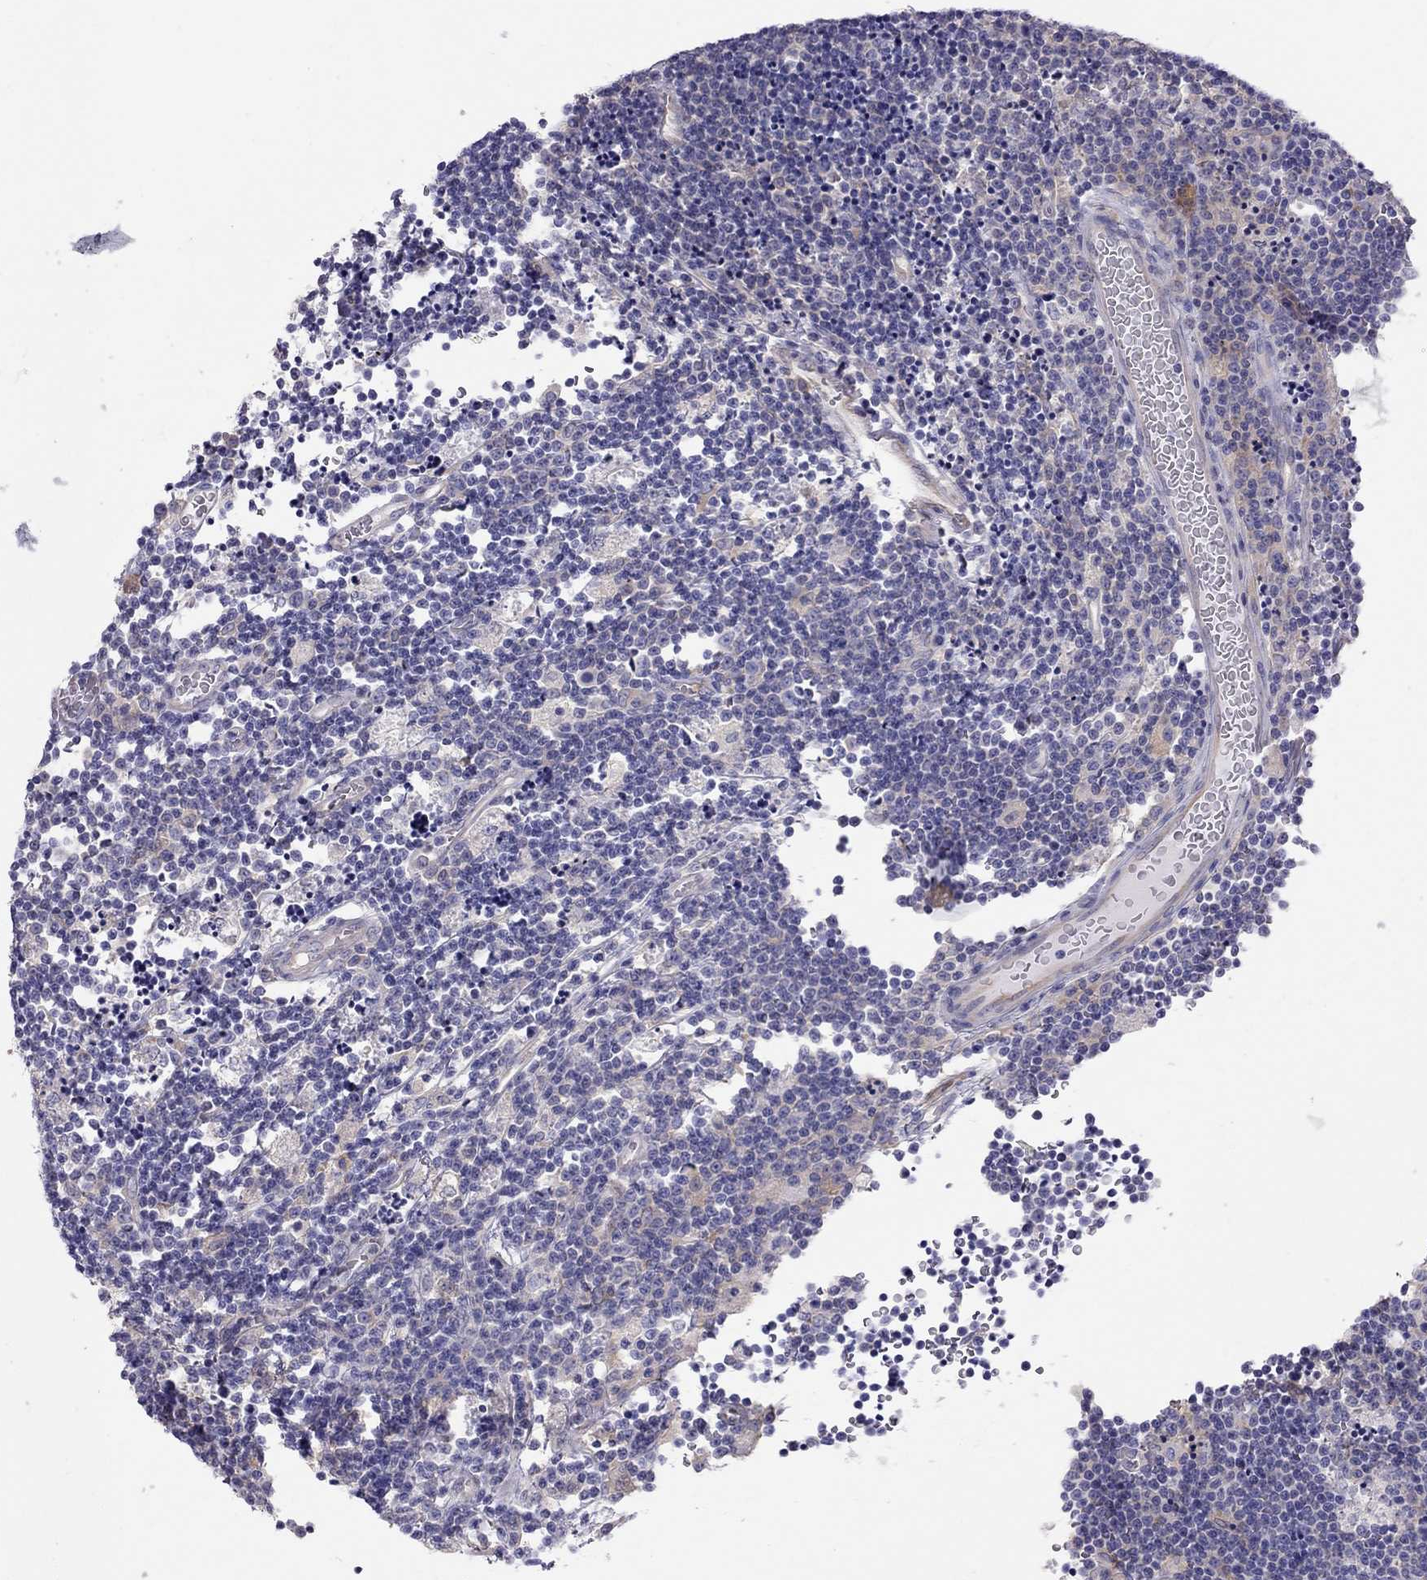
{"staining": {"intensity": "negative", "quantity": "none", "location": "none"}, "tissue": "lymphoma", "cell_type": "Tumor cells", "image_type": "cancer", "snomed": [{"axis": "morphology", "description": "Malignant lymphoma, non-Hodgkin's type, Low grade"}, {"axis": "topography", "description": "Brain"}], "caption": "This is an immunohistochemistry photomicrograph of human lymphoma. There is no expression in tumor cells.", "gene": "ALOX15B", "patient": {"sex": "female", "age": 66}}